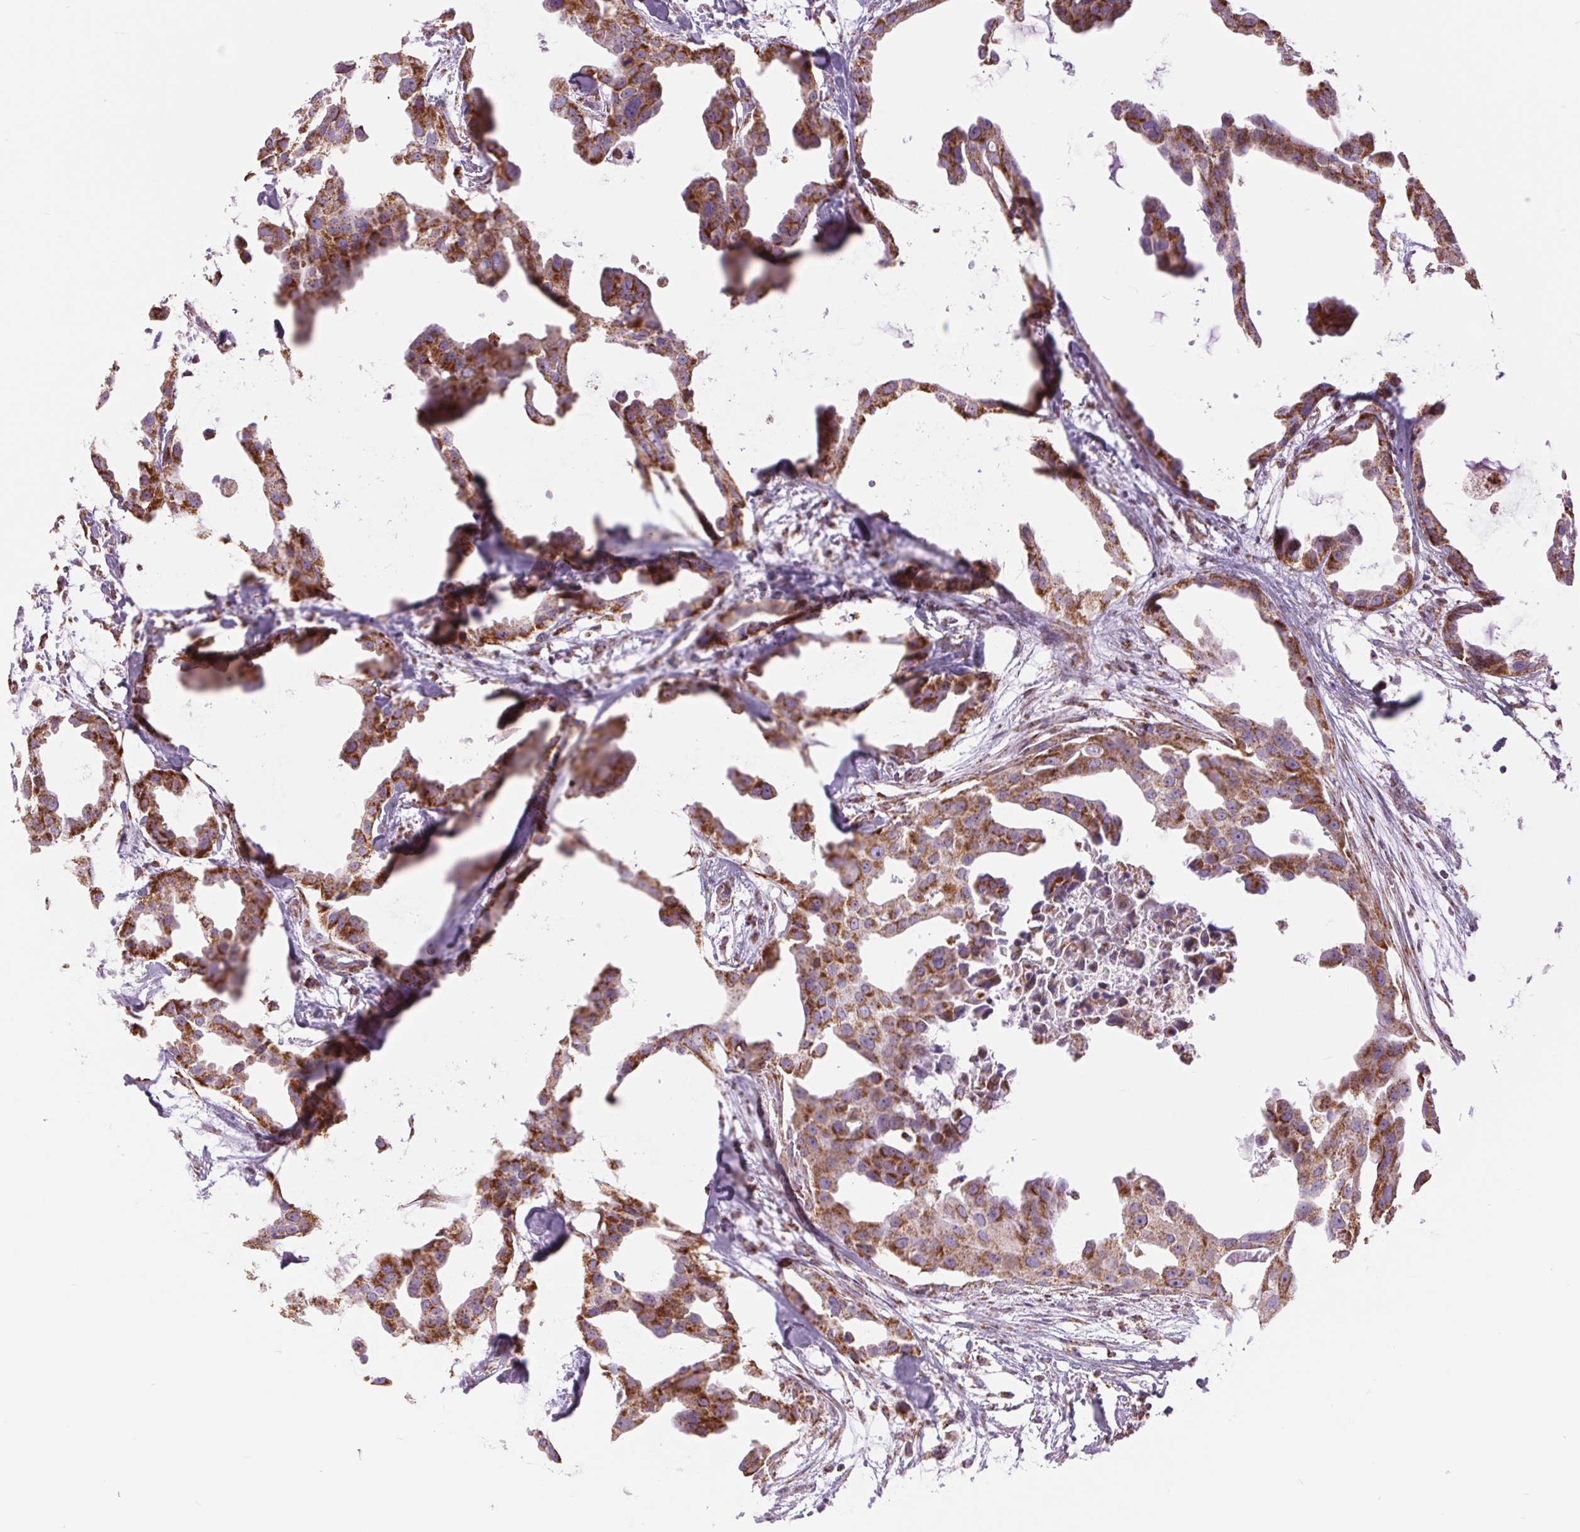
{"staining": {"intensity": "moderate", "quantity": ">75%", "location": "cytoplasmic/membranous"}, "tissue": "breast cancer", "cell_type": "Tumor cells", "image_type": "cancer", "snomed": [{"axis": "morphology", "description": "Duct carcinoma"}, {"axis": "topography", "description": "Breast"}], "caption": "Breast cancer (intraductal carcinoma) tissue demonstrates moderate cytoplasmic/membranous positivity in about >75% of tumor cells, visualized by immunohistochemistry.", "gene": "ATP5PB", "patient": {"sex": "female", "age": 38}}